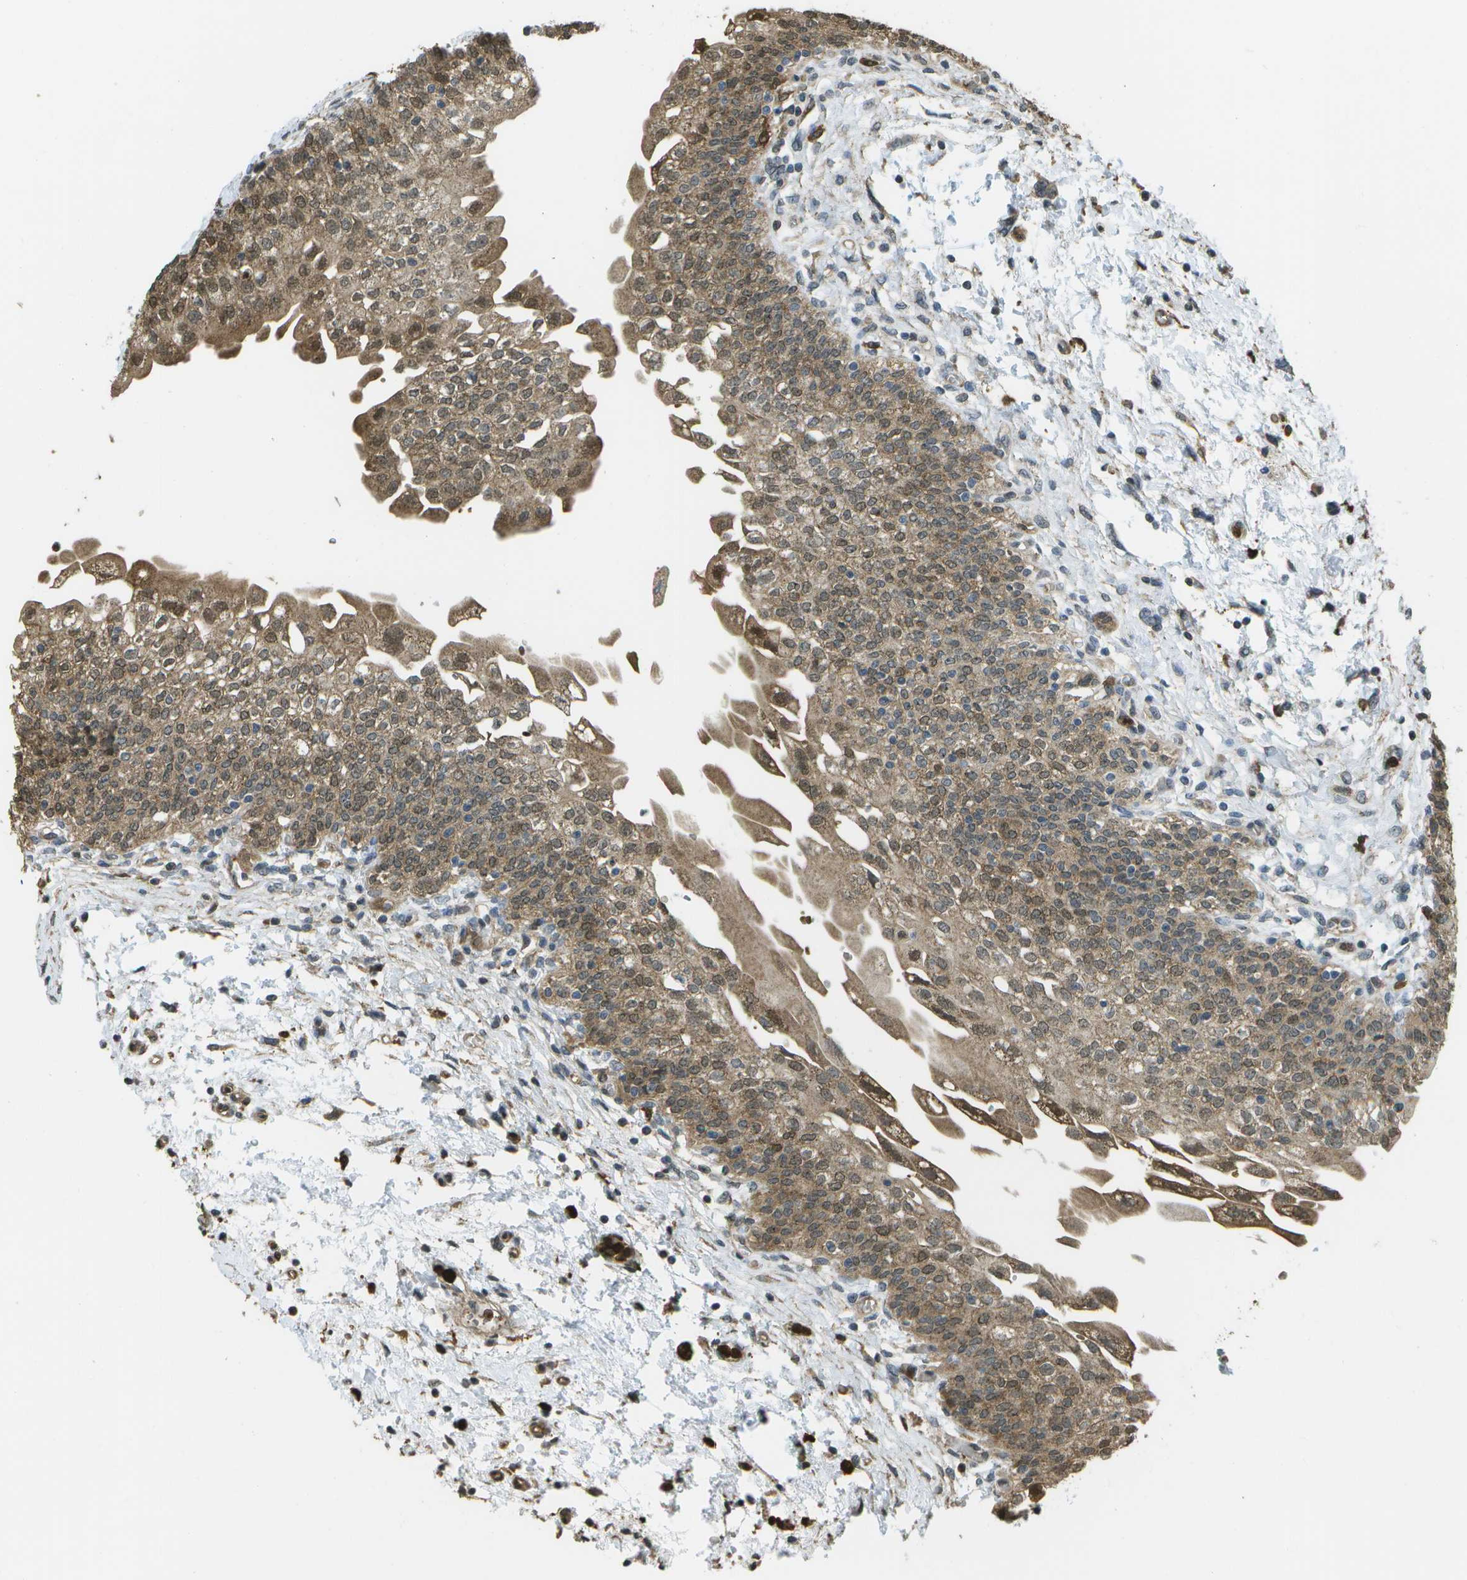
{"staining": {"intensity": "moderate", "quantity": ">75%", "location": "cytoplasmic/membranous"}, "tissue": "urinary bladder", "cell_type": "Urothelial cells", "image_type": "normal", "snomed": [{"axis": "morphology", "description": "Normal tissue, NOS"}, {"axis": "topography", "description": "Urinary bladder"}], "caption": "Urinary bladder stained with IHC reveals moderate cytoplasmic/membranous staining in about >75% of urothelial cells.", "gene": "CACHD1", "patient": {"sex": "male", "age": 55}}